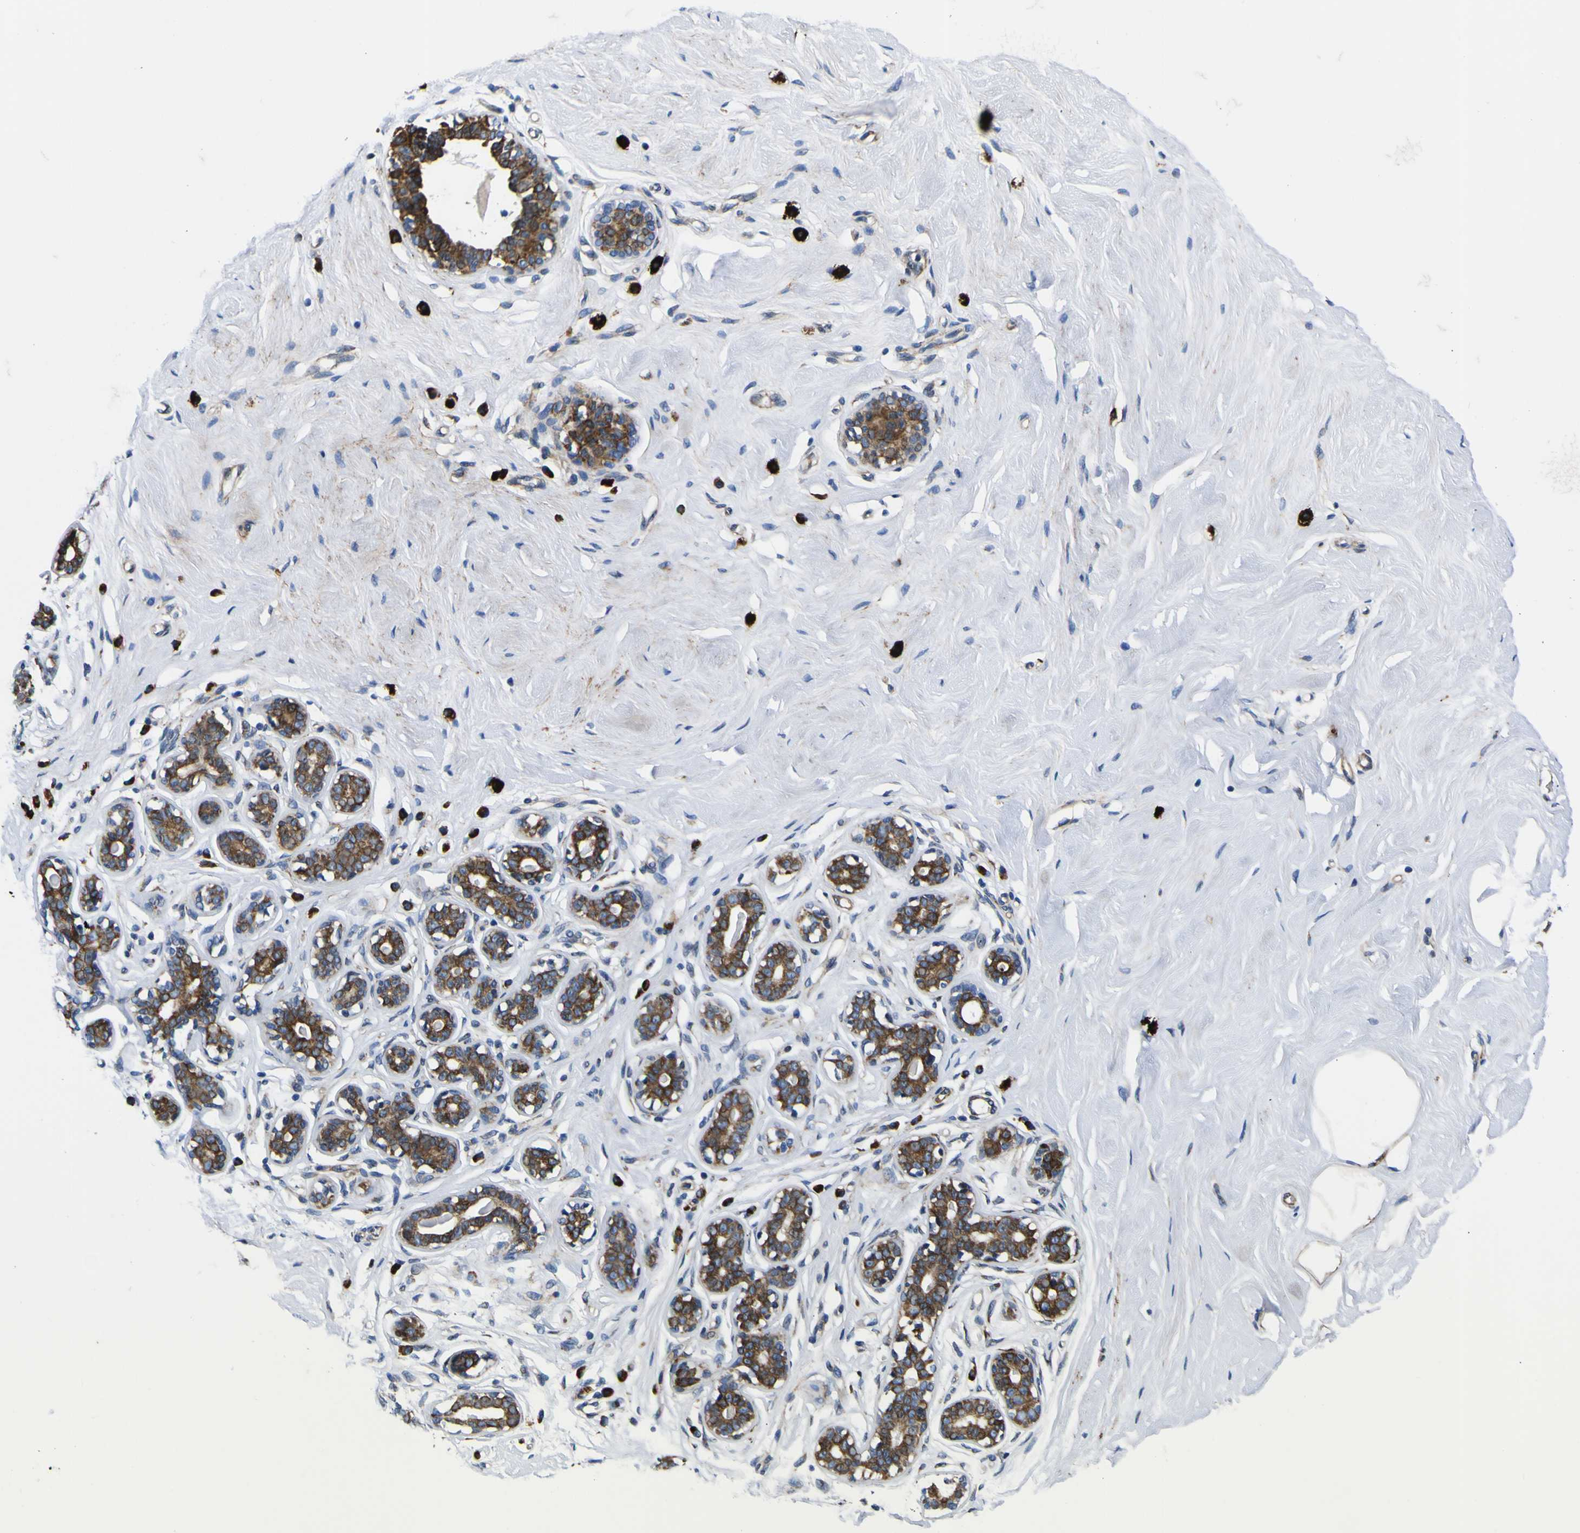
{"staining": {"intensity": "strong", "quantity": ">75%", "location": "cytoplasmic/membranous"}, "tissue": "breast", "cell_type": "Adipocytes", "image_type": "normal", "snomed": [{"axis": "morphology", "description": "Normal tissue, NOS"}, {"axis": "topography", "description": "Breast"}], "caption": "This micrograph demonstrates IHC staining of benign breast, with high strong cytoplasmic/membranous expression in about >75% of adipocytes.", "gene": "SCD", "patient": {"sex": "female", "age": 23}}